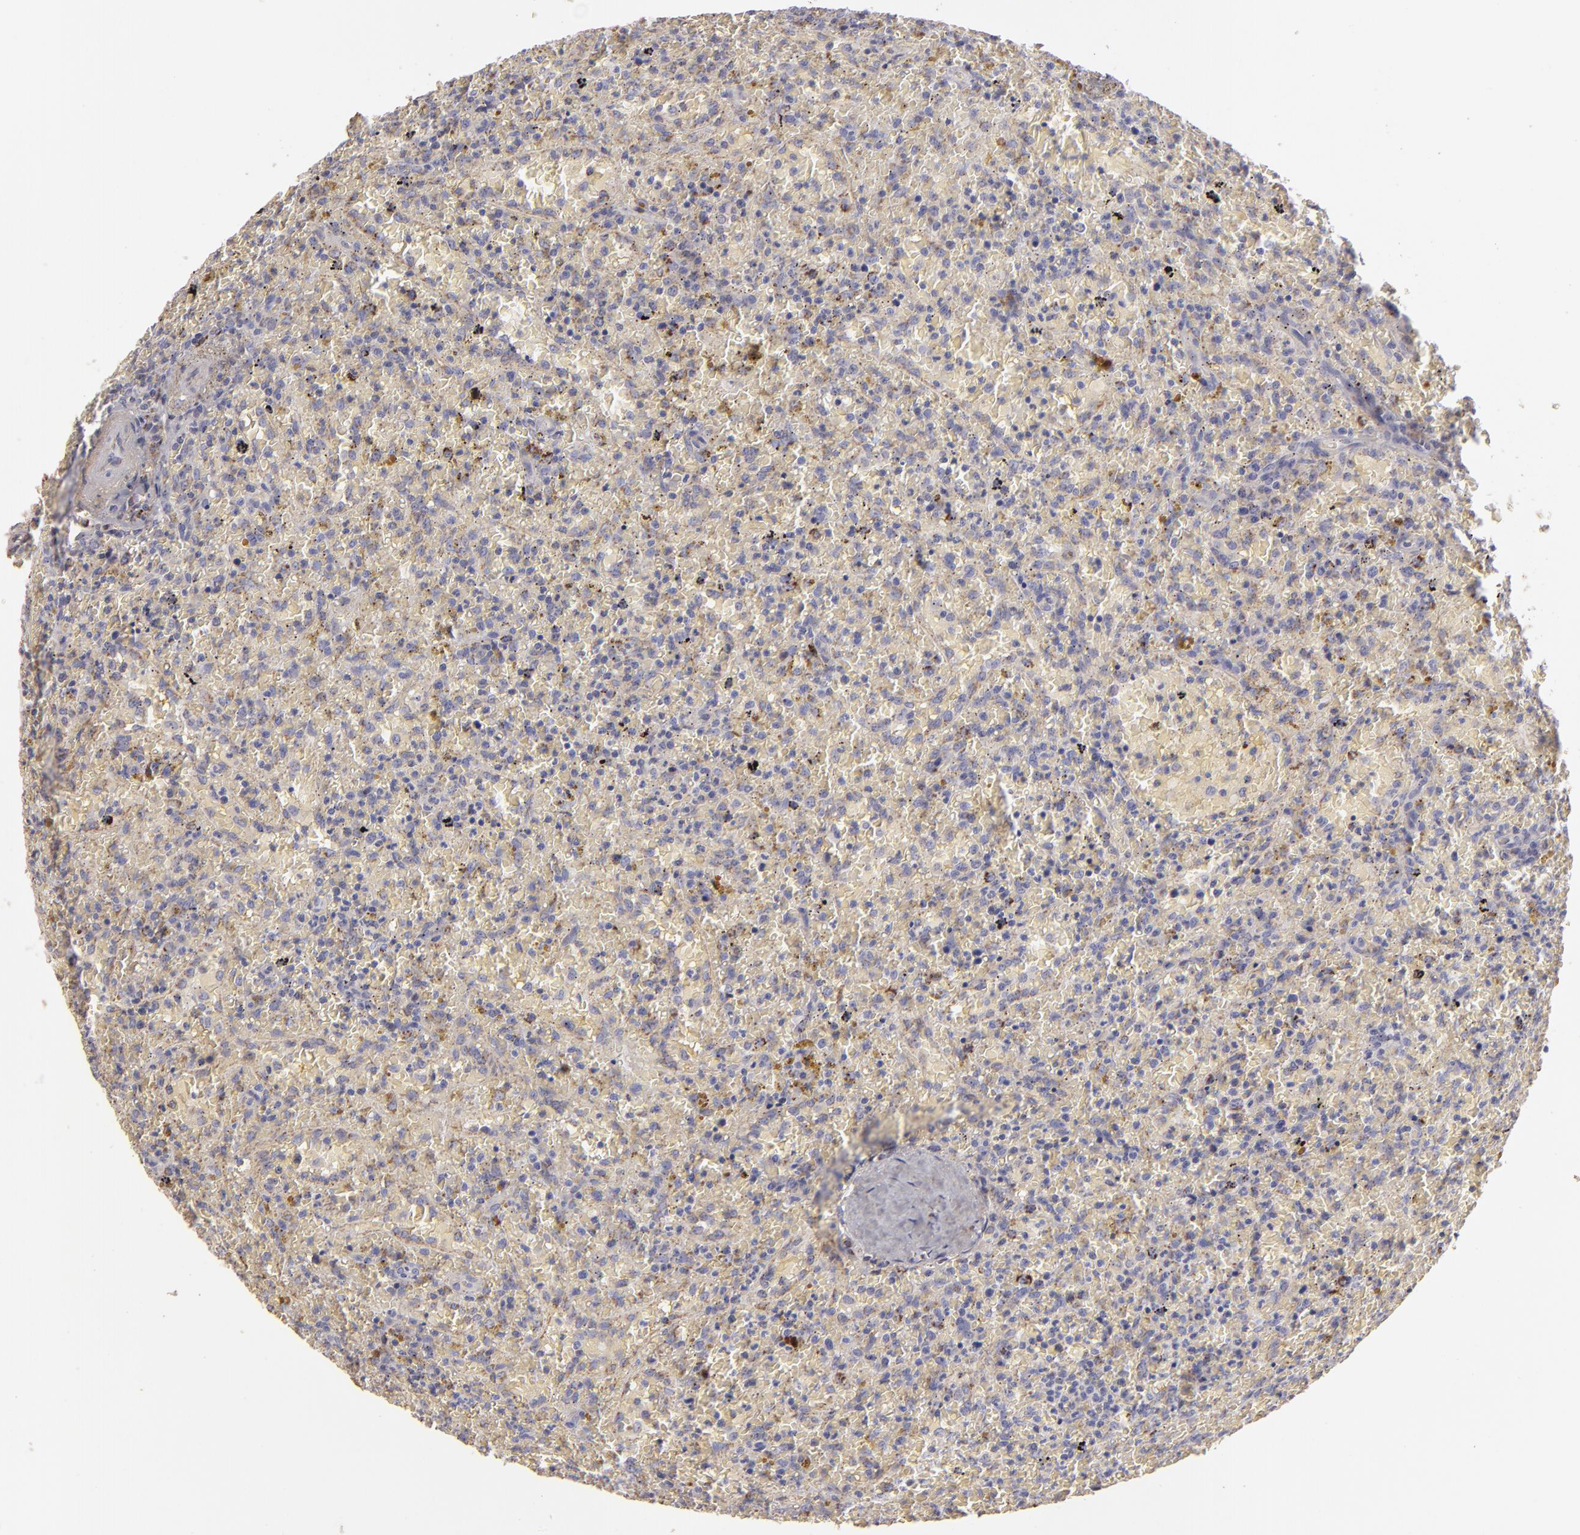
{"staining": {"intensity": "moderate", "quantity": "<25%", "location": "cytoplasmic/membranous"}, "tissue": "lymphoma", "cell_type": "Tumor cells", "image_type": "cancer", "snomed": [{"axis": "morphology", "description": "Malignant lymphoma, non-Hodgkin's type, High grade"}, {"axis": "topography", "description": "Spleen"}, {"axis": "topography", "description": "Lymph node"}], "caption": "This is an image of immunohistochemistry staining of lymphoma, which shows moderate expression in the cytoplasmic/membranous of tumor cells.", "gene": "CFB", "patient": {"sex": "female", "age": 70}}